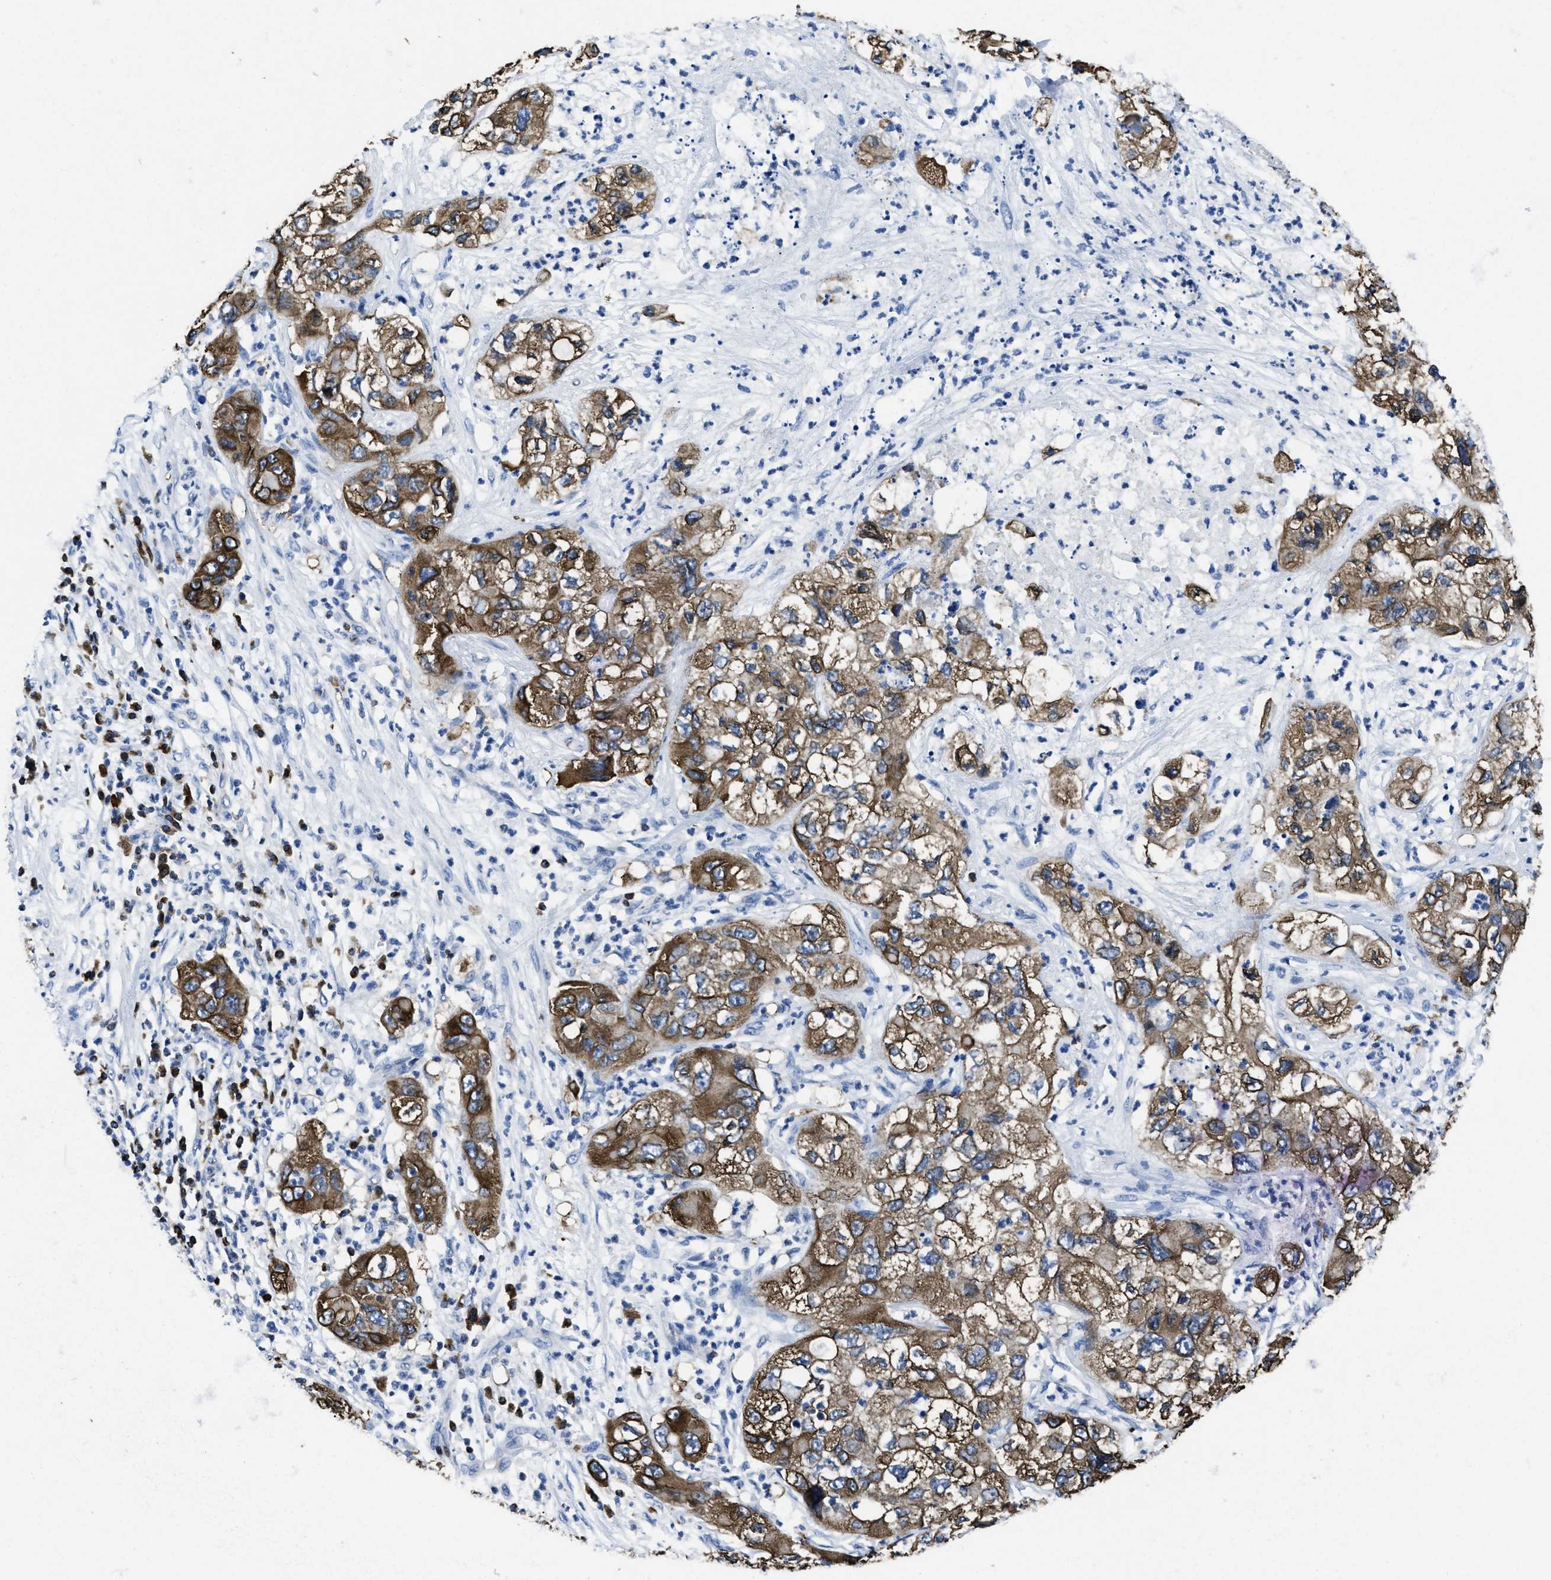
{"staining": {"intensity": "strong", "quantity": "25%-75%", "location": "cytoplasmic/membranous"}, "tissue": "pancreatic cancer", "cell_type": "Tumor cells", "image_type": "cancer", "snomed": [{"axis": "morphology", "description": "Adenocarcinoma, NOS"}, {"axis": "topography", "description": "Pancreas"}], "caption": "Protein staining reveals strong cytoplasmic/membranous positivity in approximately 25%-75% of tumor cells in pancreatic cancer.", "gene": "ITGA3", "patient": {"sex": "female", "age": 78}}